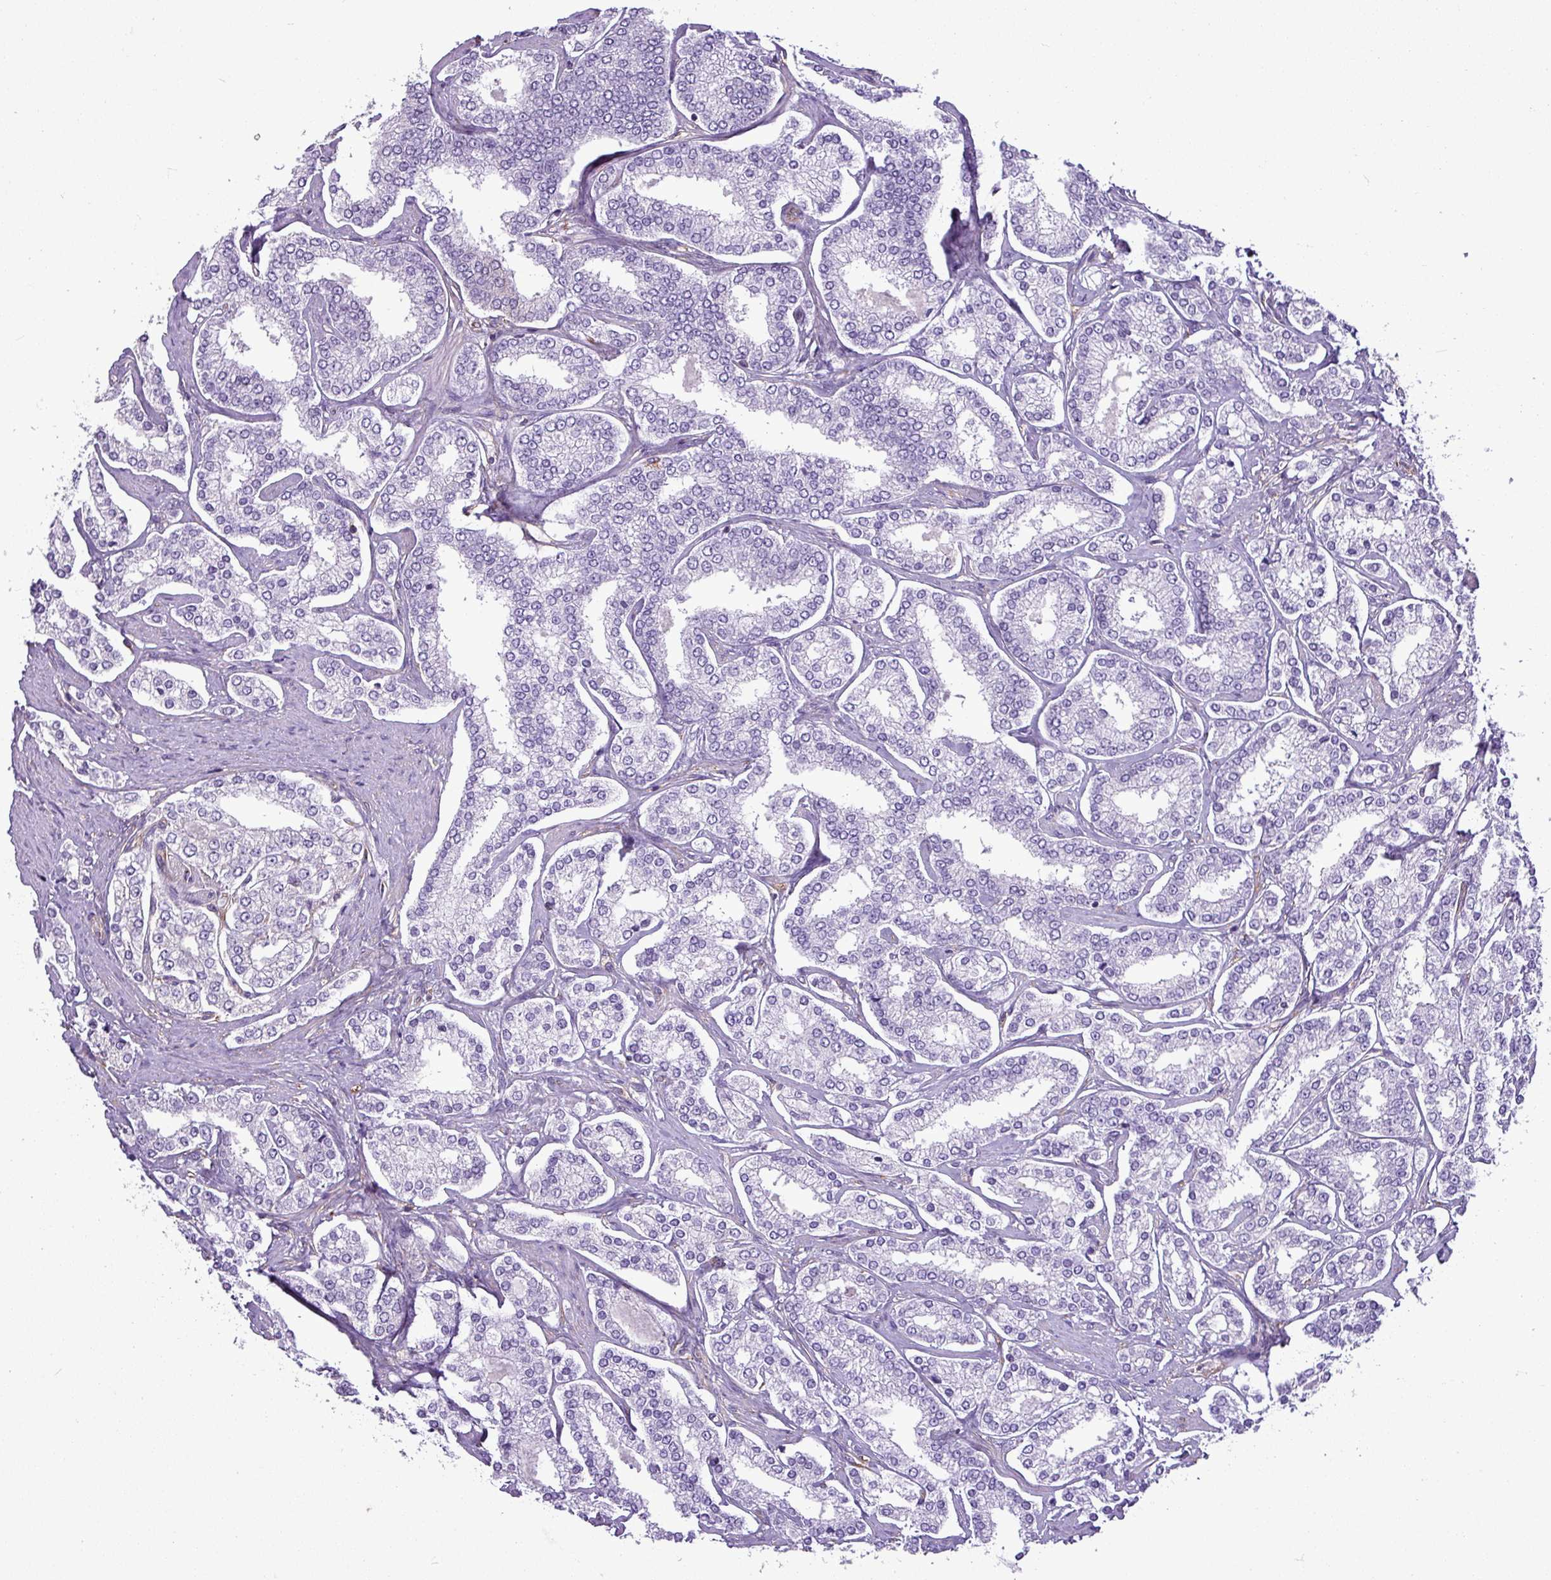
{"staining": {"intensity": "negative", "quantity": "none", "location": "none"}, "tissue": "prostate cancer", "cell_type": "Tumor cells", "image_type": "cancer", "snomed": [{"axis": "morphology", "description": "Normal tissue, NOS"}, {"axis": "morphology", "description": "Adenocarcinoma, High grade"}, {"axis": "topography", "description": "Prostate"}], "caption": "Tumor cells show no significant positivity in prostate cancer (adenocarcinoma (high-grade)). (Brightfield microscopy of DAB immunohistochemistry at high magnification).", "gene": "XNDC1N", "patient": {"sex": "male", "age": 83}}